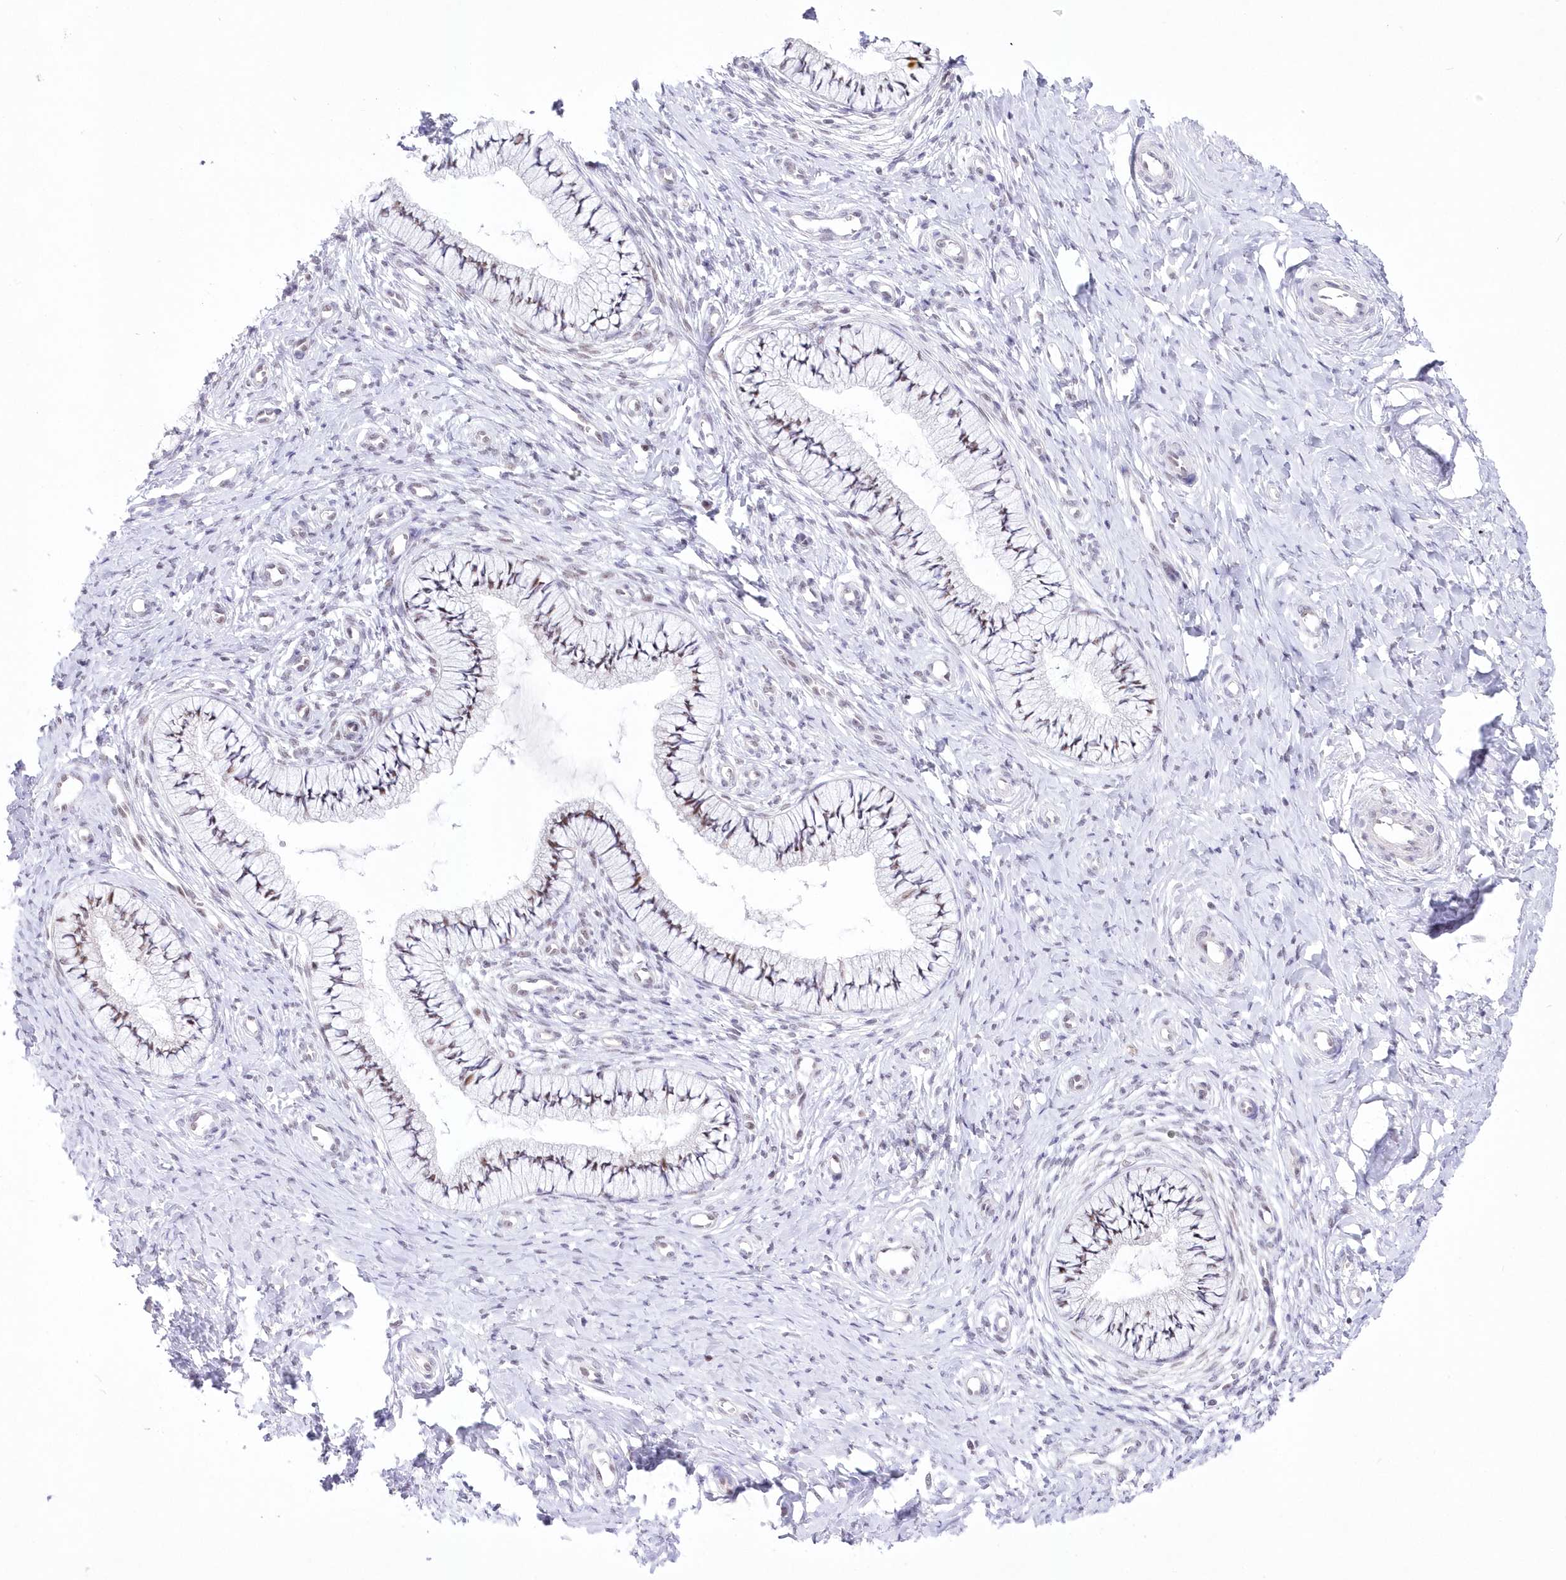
{"staining": {"intensity": "moderate", "quantity": "25%-75%", "location": "nuclear"}, "tissue": "cervix", "cell_type": "Glandular cells", "image_type": "normal", "snomed": [{"axis": "morphology", "description": "Normal tissue, NOS"}, {"axis": "topography", "description": "Cervix"}], "caption": "High-power microscopy captured an immunohistochemistry (IHC) micrograph of benign cervix, revealing moderate nuclear positivity in about 25%-75% of glandular cells.", "gene": "NSUN2", "patient": {"sex": "female", "age": 36}}